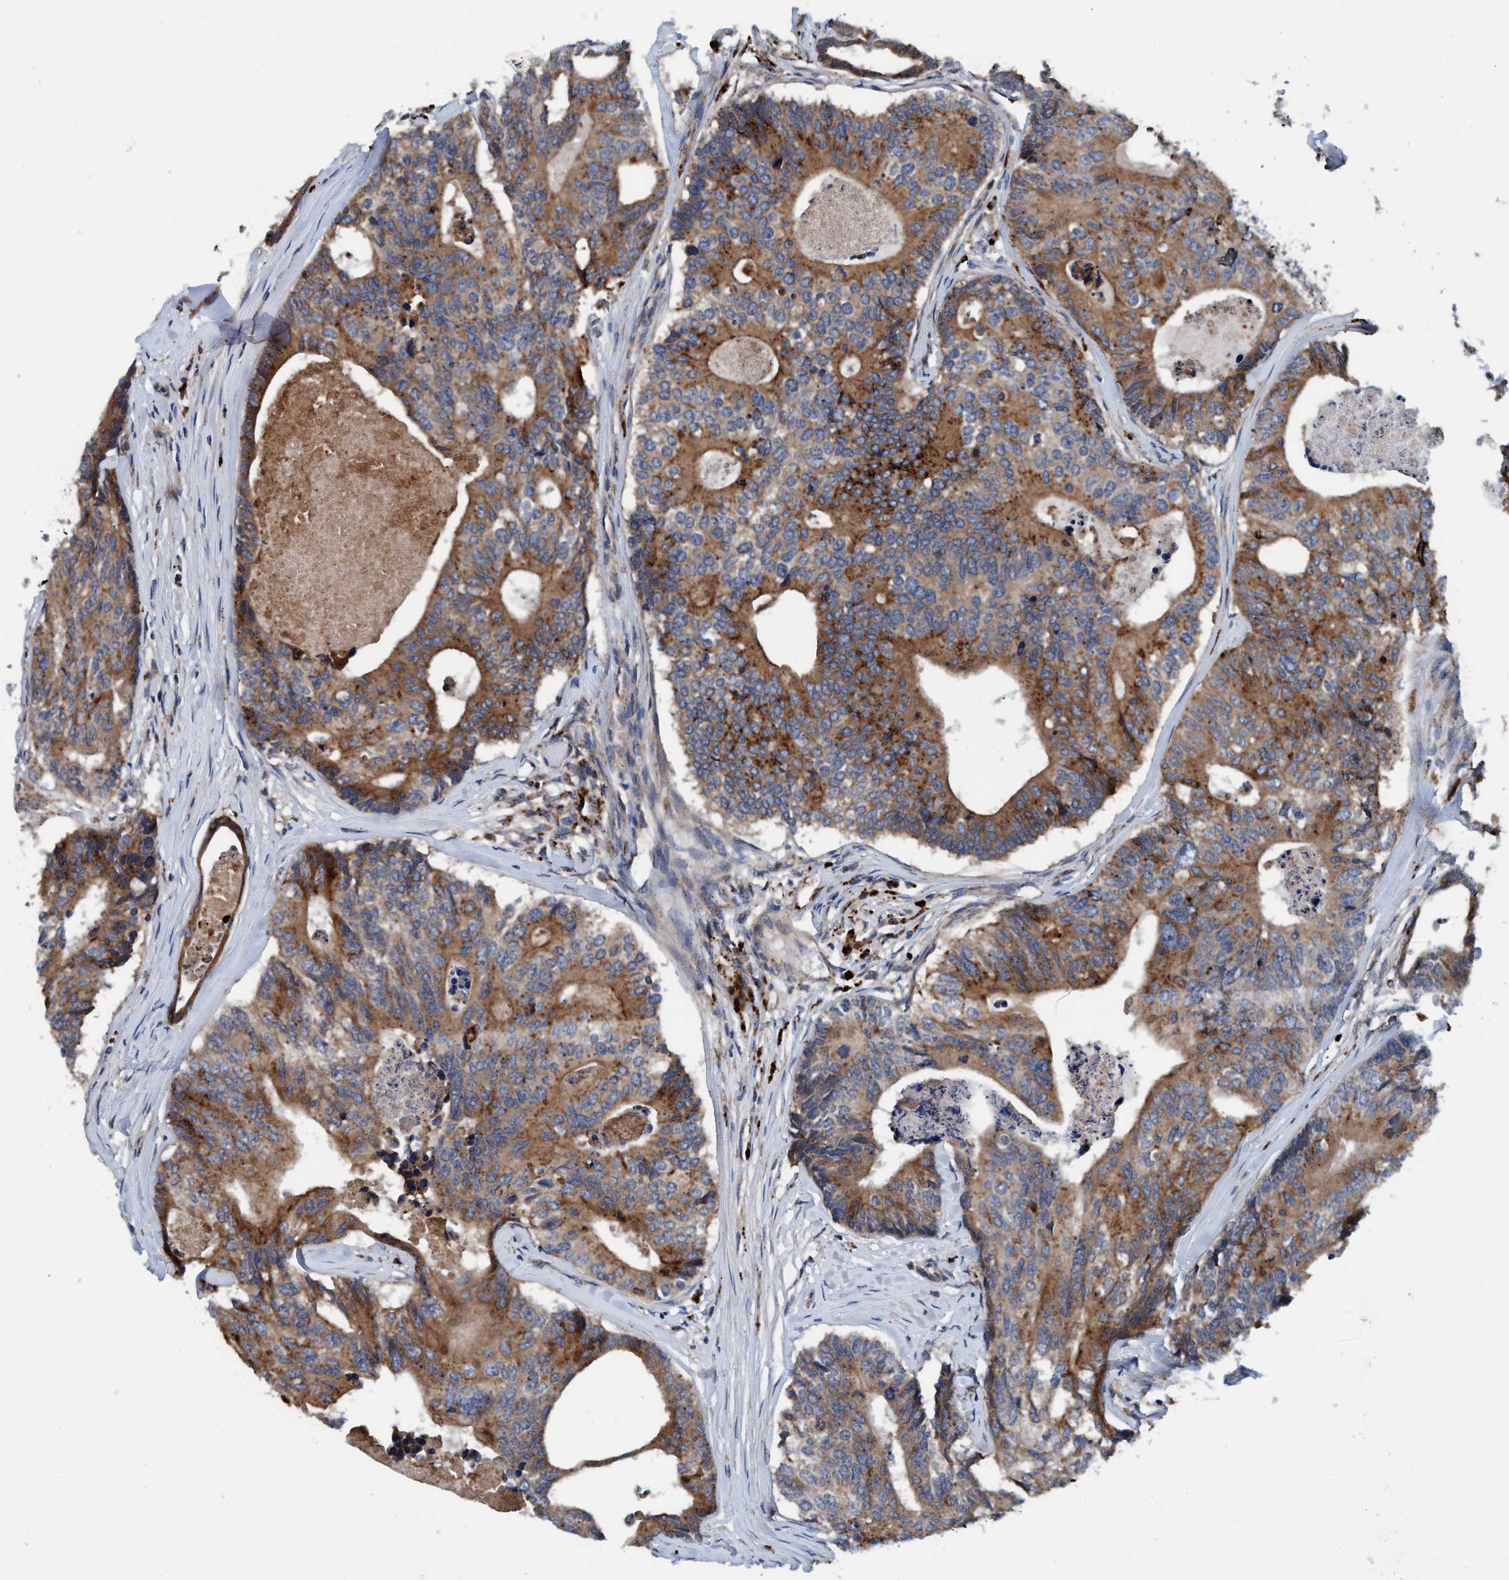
{"staining": {"intensity": "moderate", "quantity": ">75%", "location": "cytoplasmic/membranous"}, "tissue": "colorectal cancer", "cell_type": "Tumor cells", "image_type": "cancer", "snomed": [{"axis": "morphology", "description": "Adenocarcinoma, NOS"}, {"axis": "topography", "description": "Colon"}], "caption": "This is a histology image of IHC staining of colorectal cancer (adenocarcinoma), which shows moderate staining in the cytoplasmic/membranous of tumor cells.", "gene": "ENDOG", "patient": {"sex": "female", "age": 67}}